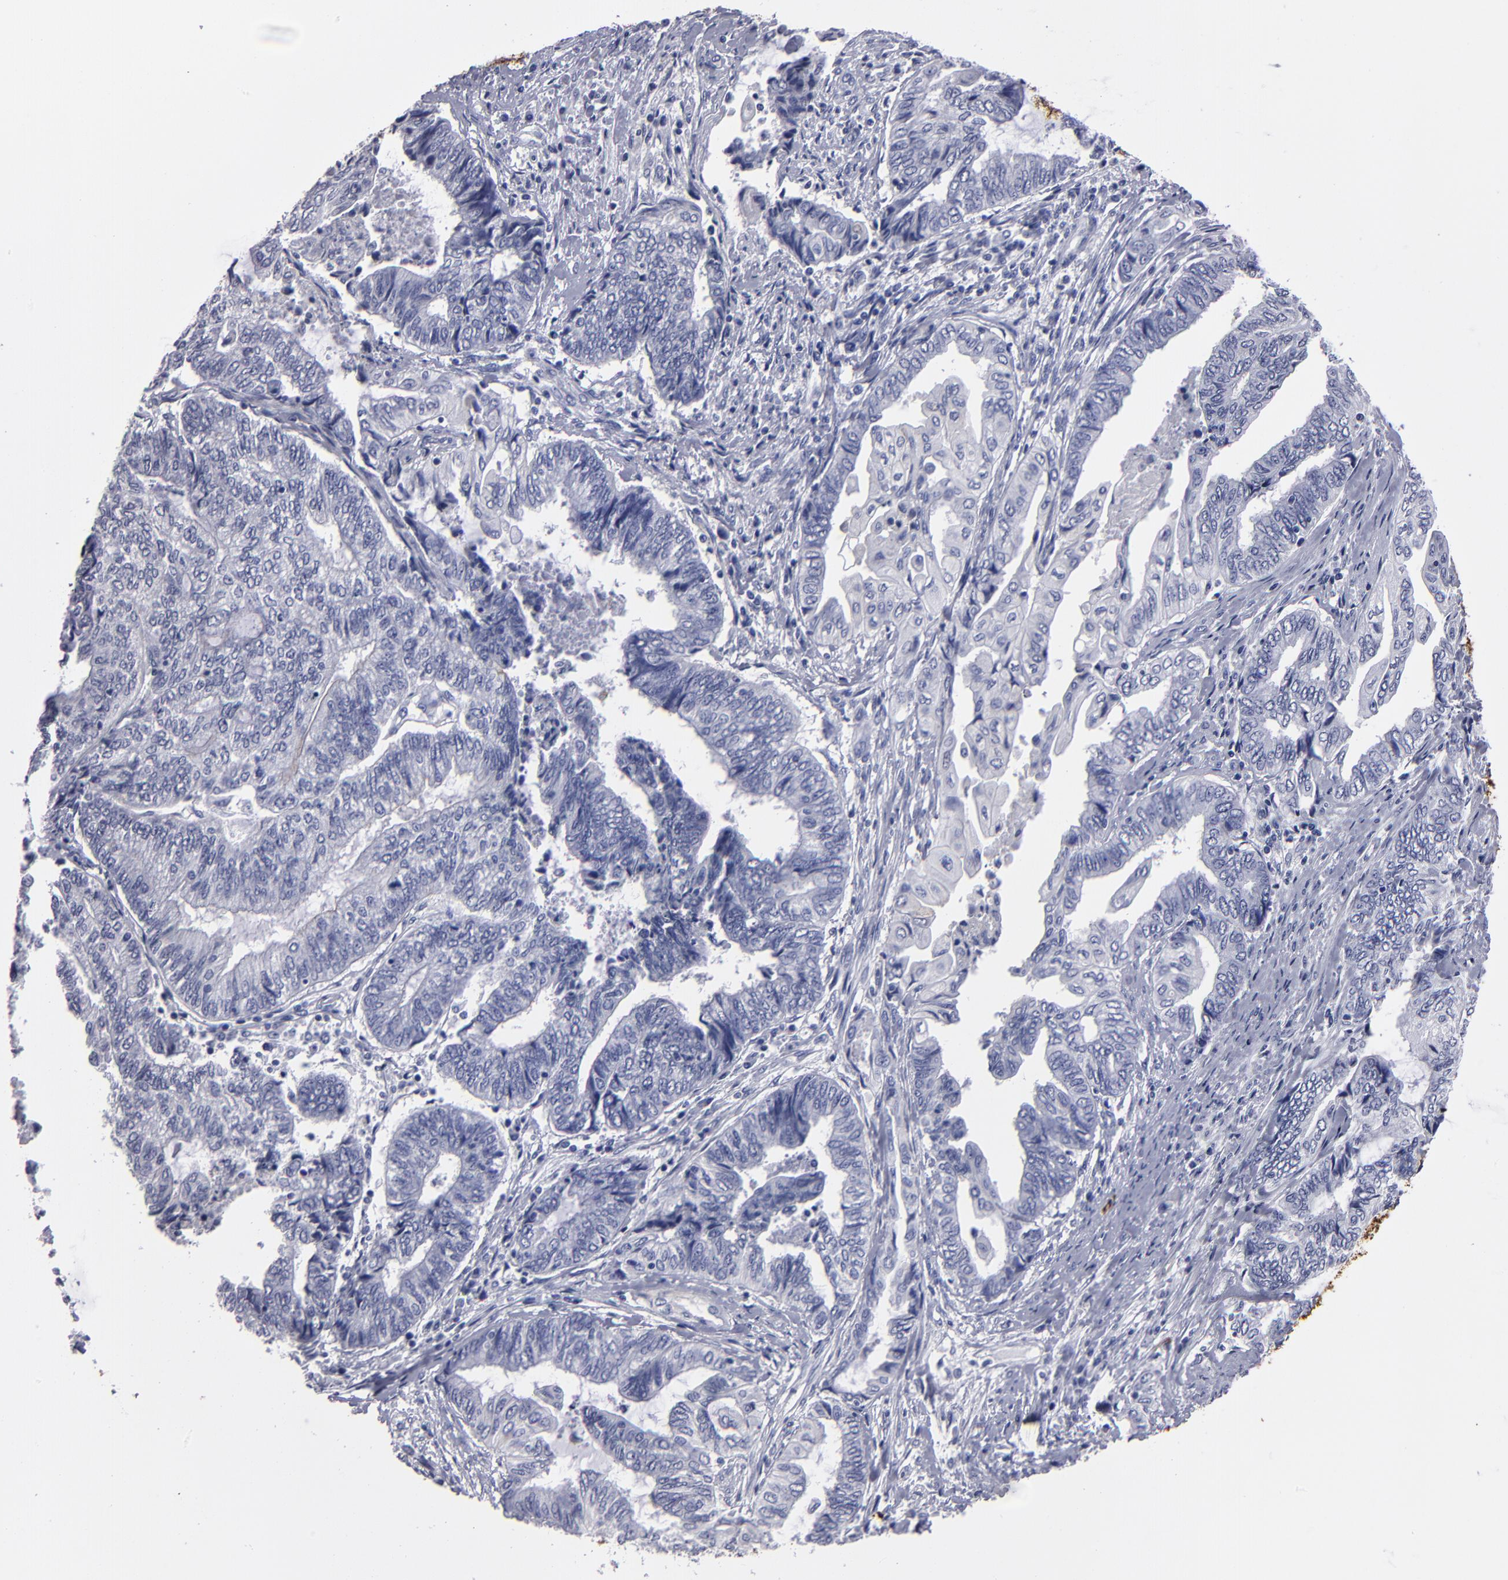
{"staining": {"intensity": "negative", "quantity": "none", "location": "none"}, "tissue": "endometrial cancer", "cell_type": "Tumor cells", "image_type": "cancer", "snomed": [{"axis": "morphology", "description": "Adenocarcinoma, NOS"}, {"axis": "topography", "description": "Uterus"}, {"axis": "topography", "description": "Endometrium"}], "caption": "The histopathology image shows no staining of tumor cells in endometrial cancer (adenocarcinoma).", "gene": "FABP4", "patient": {"sex": "female", "age": 70}}